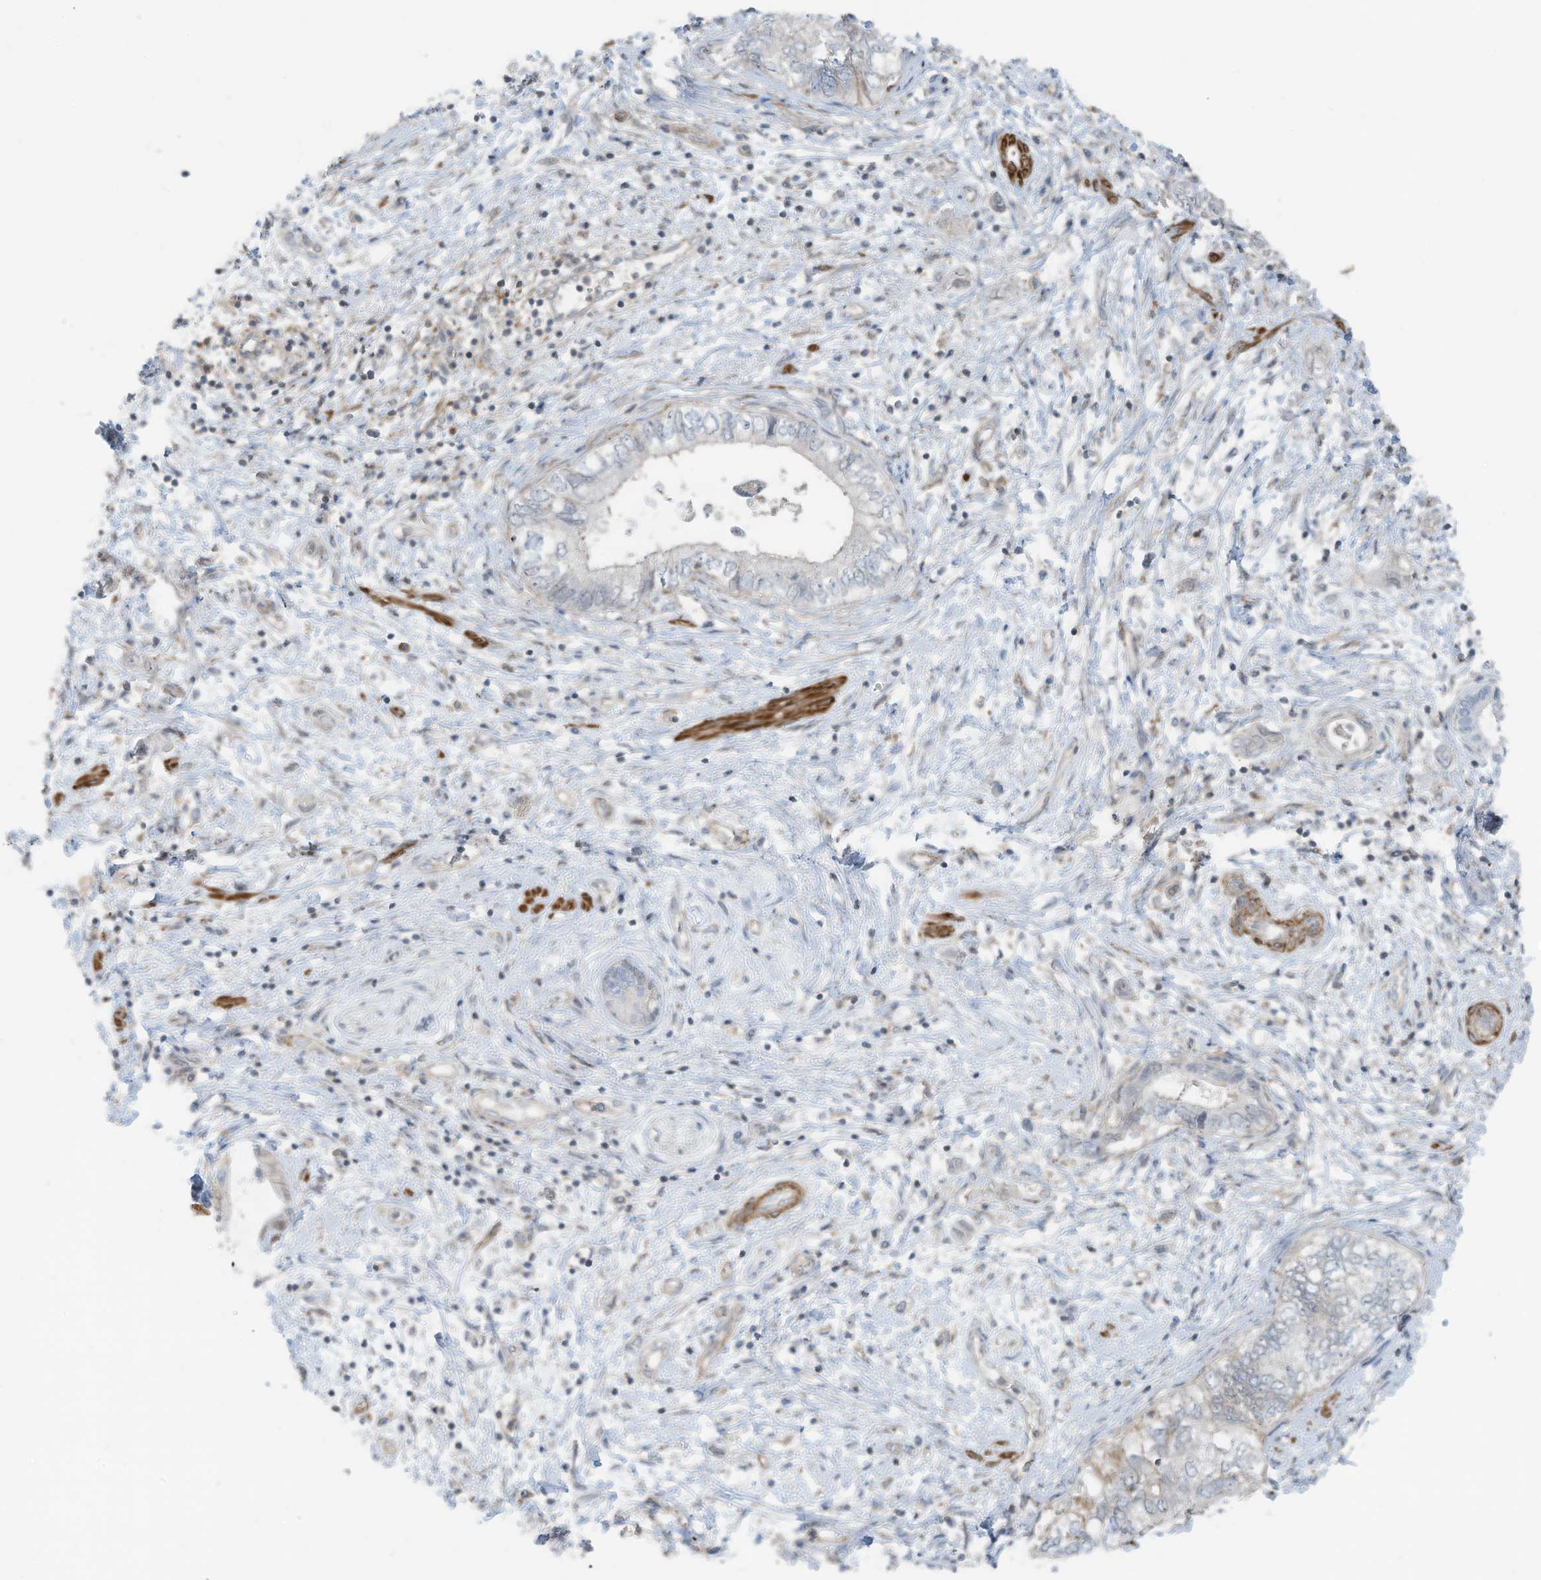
{"staining": {"intensity": "negative", "quantity": "none", "location": "none"}, "tissue": "pancreatic cancer", "cell_type": "Tumor cells", "image_type": "cancer", "snomed": [{"axis": "morphology", "description": "Adenocarcinoma, NOS"}, {"axis": "topography", "description": "Pancreas"}], "caption": "A high-resolution histopathology image shows immunohistochemistry staining of pancreatic cancer, which shows no significant staining in tumor cells. (Immunohistochemistry (ihc), brightfield microscopy, high magnification).", "gene": "ZNF846", "patient": {"sex": "female", "age": 73}}